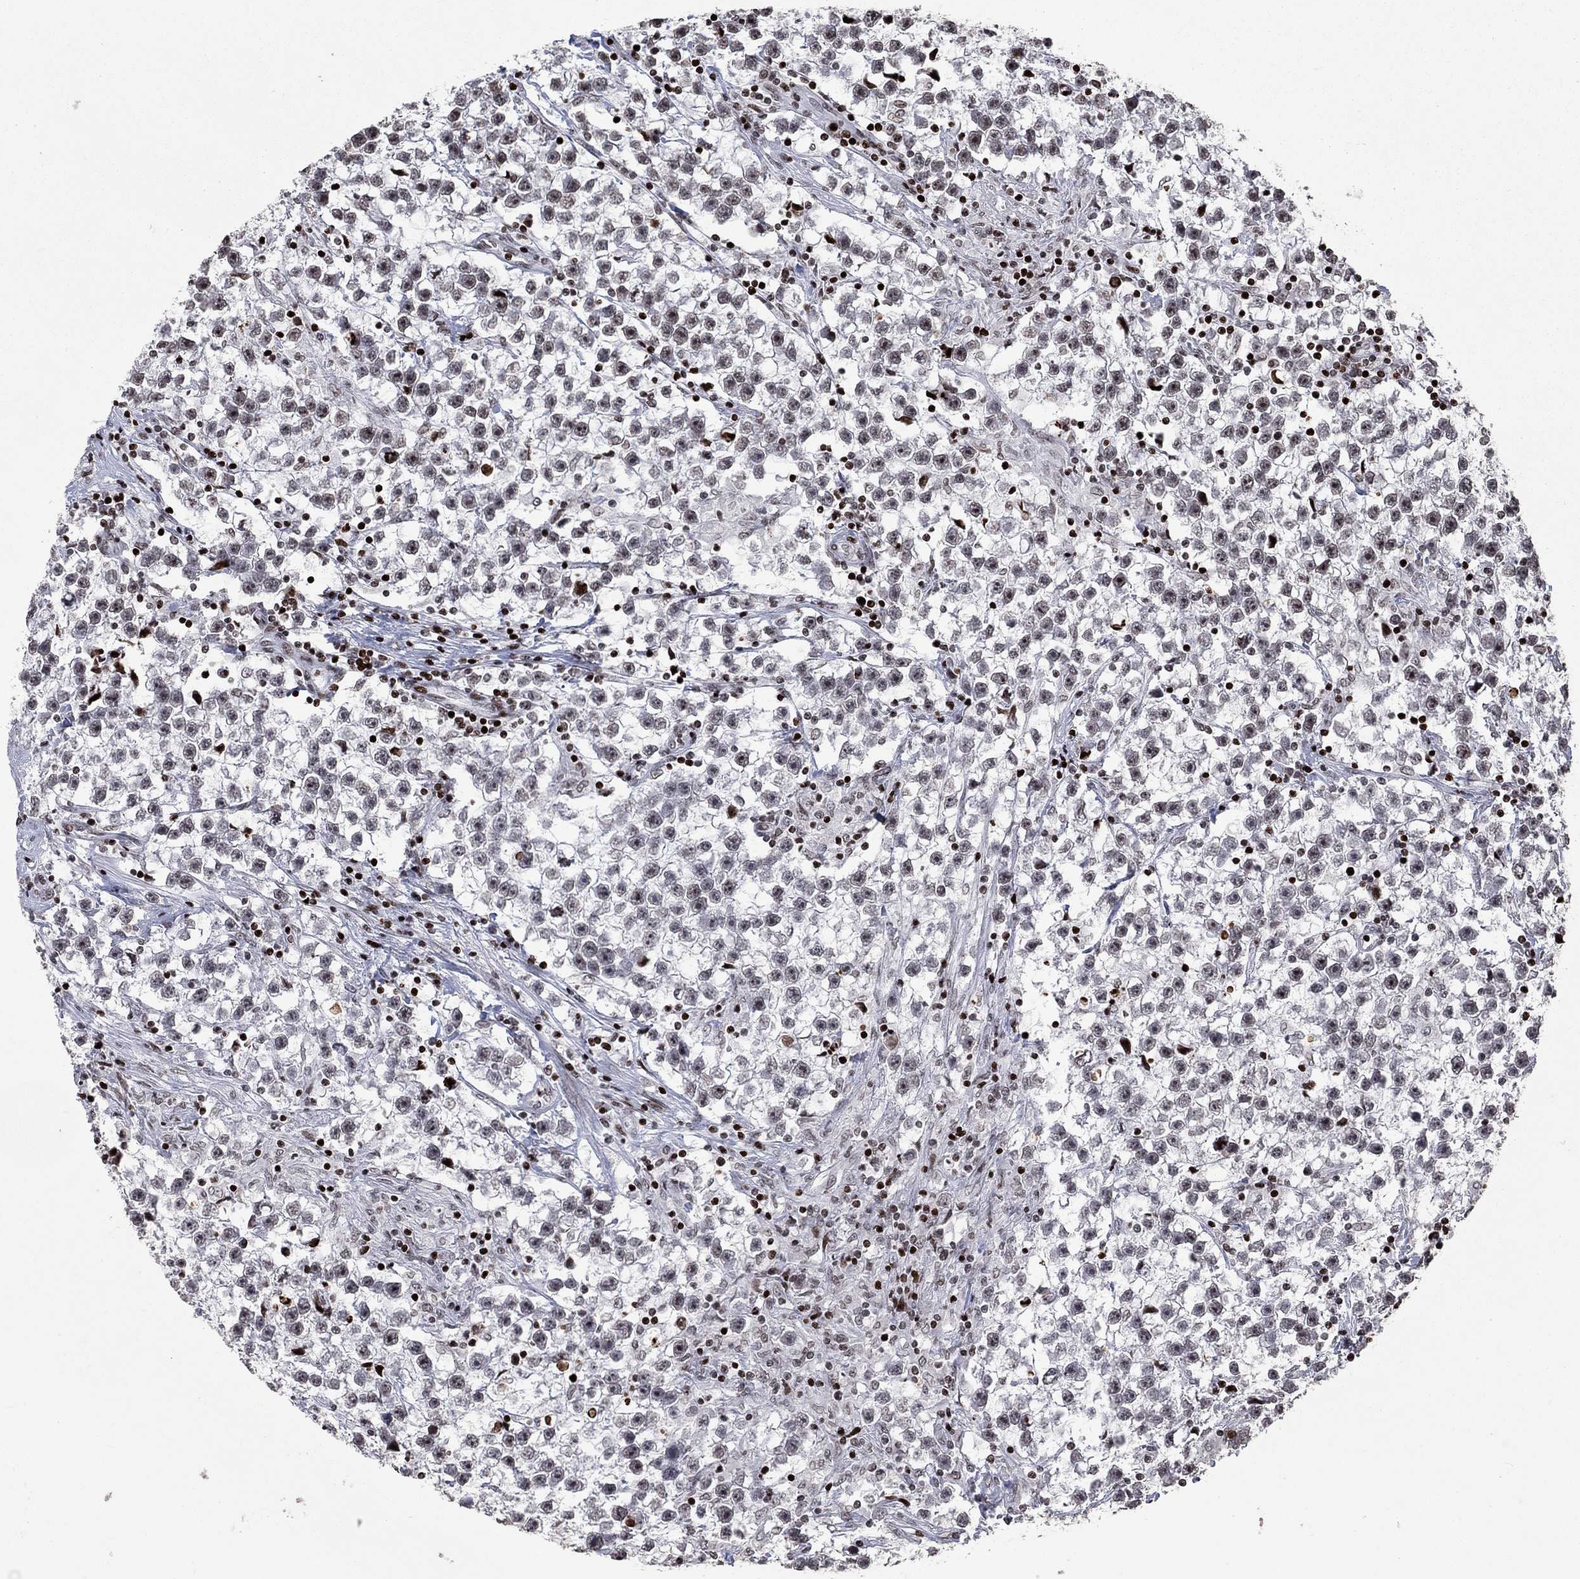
{"staining": {"intensity": "negative", "quantity": "none", "location": "none"}, "tissue": "testis cancer", "cell_type": "Tumor cells", "image_type": "cancer", "snomed": [{"axis": "morphology", "description": "Seminoma, NOS"}, {"axis": "topography", "description": "Testis"}], "caption": "High magnification brightfield microscopy of seminoma (testis) stained with DAB (brown) and counterstained with hematoxylin (blue): tumor cells show no significant expression.", "gene": "SRSF3", "patient": {"sex": "male", "age": 59}}